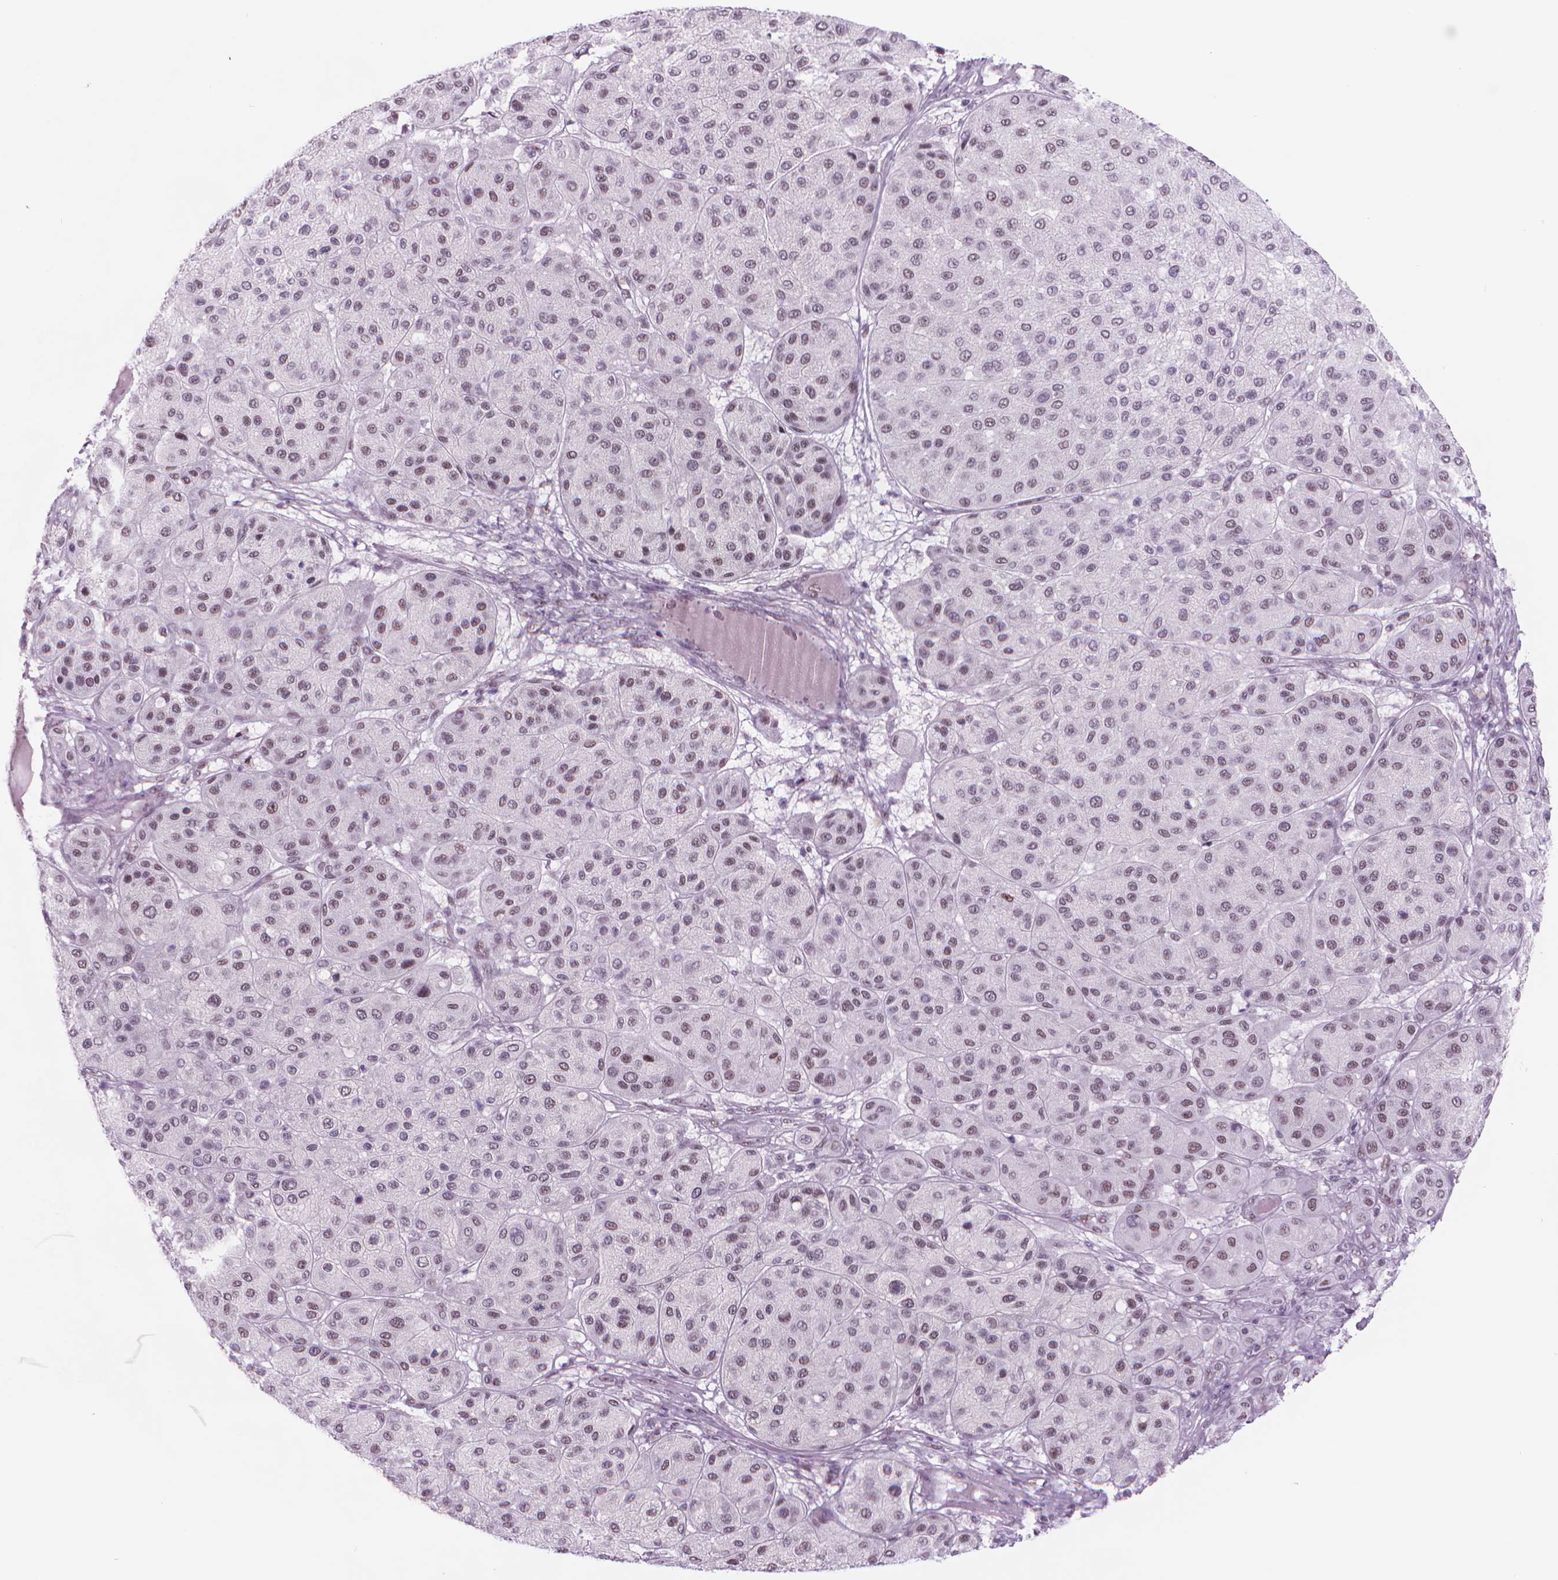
{"staining": {"intensity": "weak", "quantity": "25%-75%", "location": "nuclear"}, "tissue": "melanoma", "cell_type": "Tumor cells", "image_type": "cancer", "snomed": [{"axis": "morphology", "description": "Malignant melanoma, Metastatic site"}, {"axis": "topography", "description": "Smooth muscle"}], "caption": "Immunohistochemistry (IHC) photomicrograph of malignant melanoma (metastatic site) stained for a protein (brown), which demonstrates low levels of weak nuclear expression in about 25%-75% of tumor cells.", "gene": "POLR3D", "patient": {"sex": "male", "age": 41}}